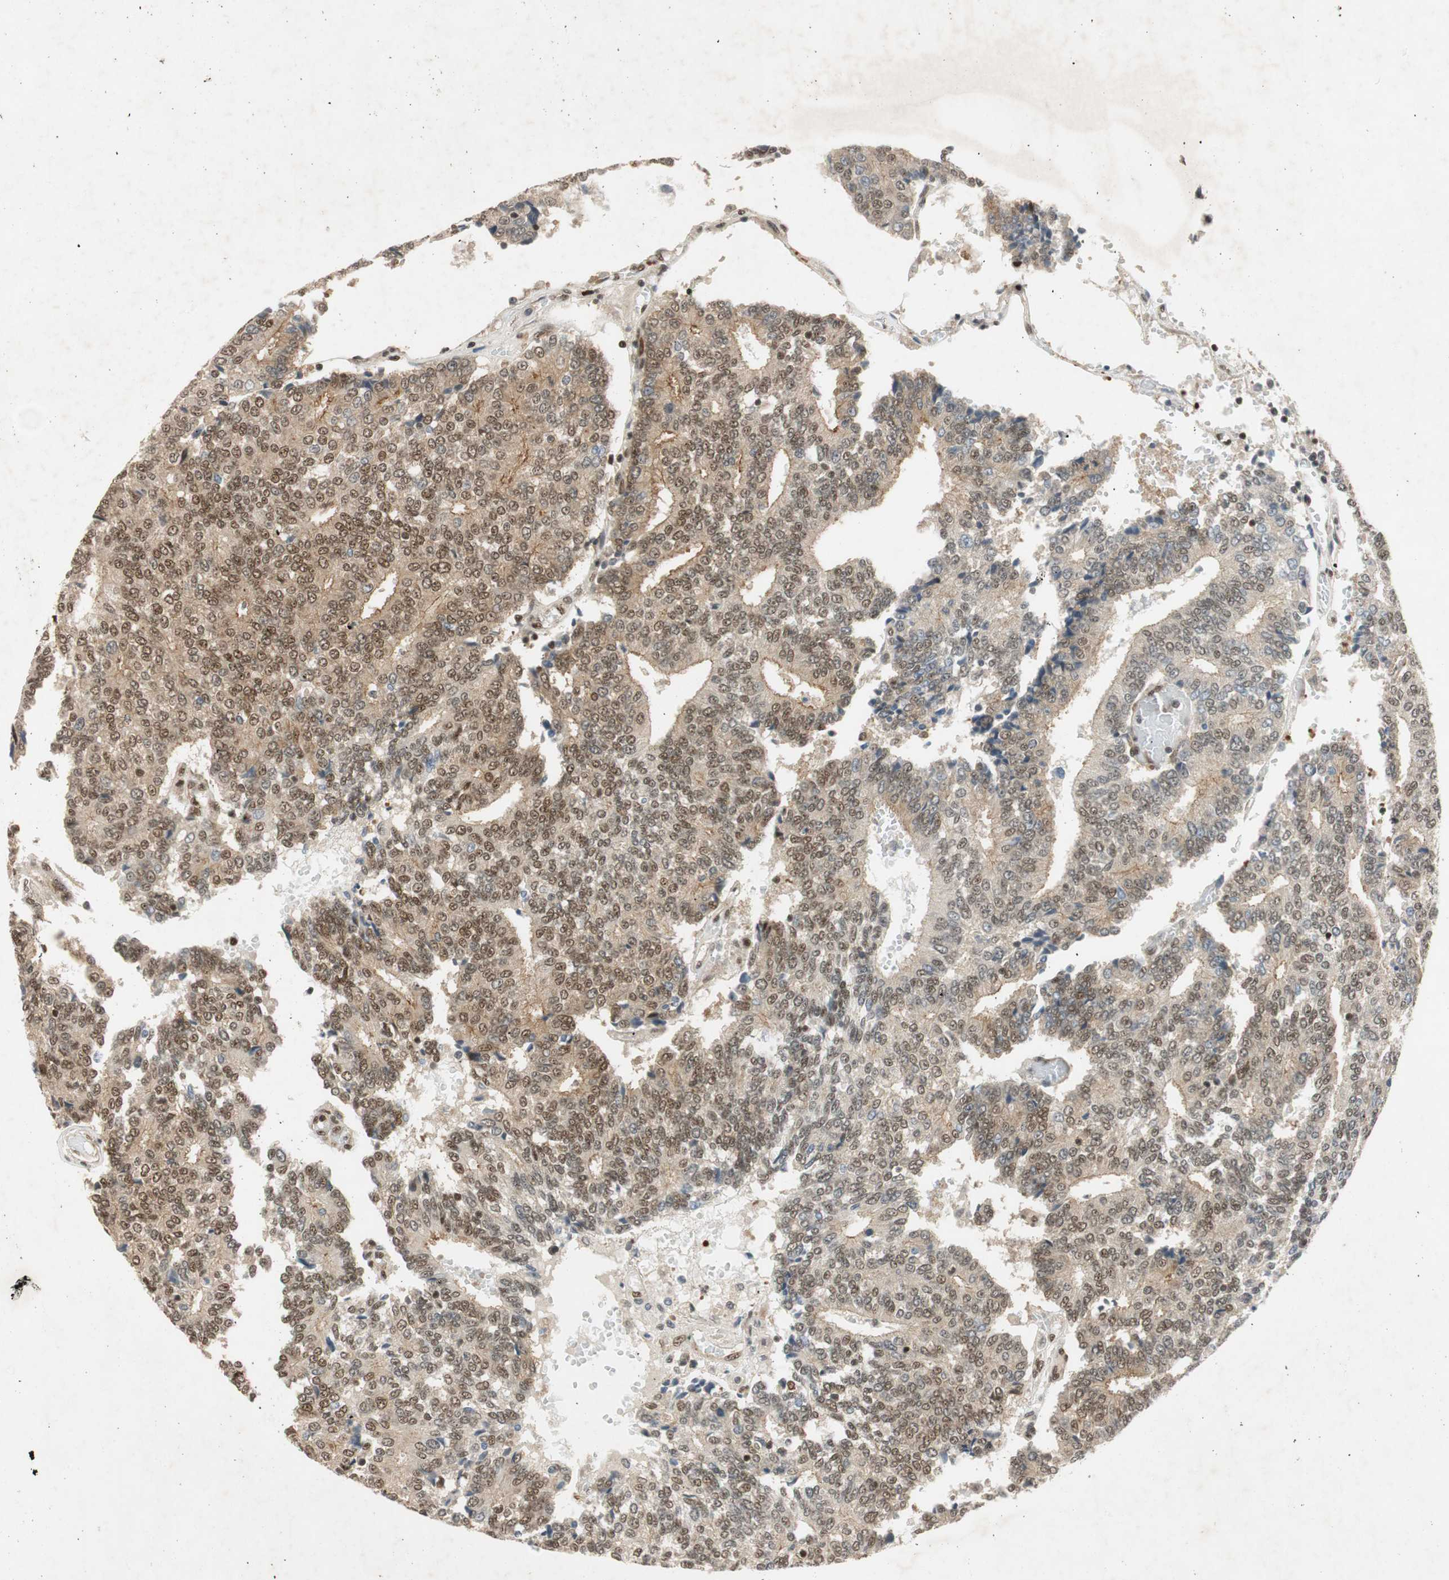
{"staining": {"intensity": "moderate", "quantity": "25%-75%", "location": "nuclear"}, "tissue": "prostate cancer", "cell_type": "Tumor cells", "image_type": "cancer", "snomed": [{"axis": "morphology", "description": "Adenocarcinoma, High grade"}, {"axis": "topography", "description": "Prostate"}], "caption": "Immunohistochemistry (DAB) staining of human prostate cancer (adenocarcinoma (high-grade)) exhibits moderate nuclear protein staining in about 25%-75% of tumor cells. (DAB (3,3'-diaminobenzidine) = brown stain, brightfield microscopy at high magnification).", "gene": "NCBP3", "patient": {"sex": "male", "age": 55}}